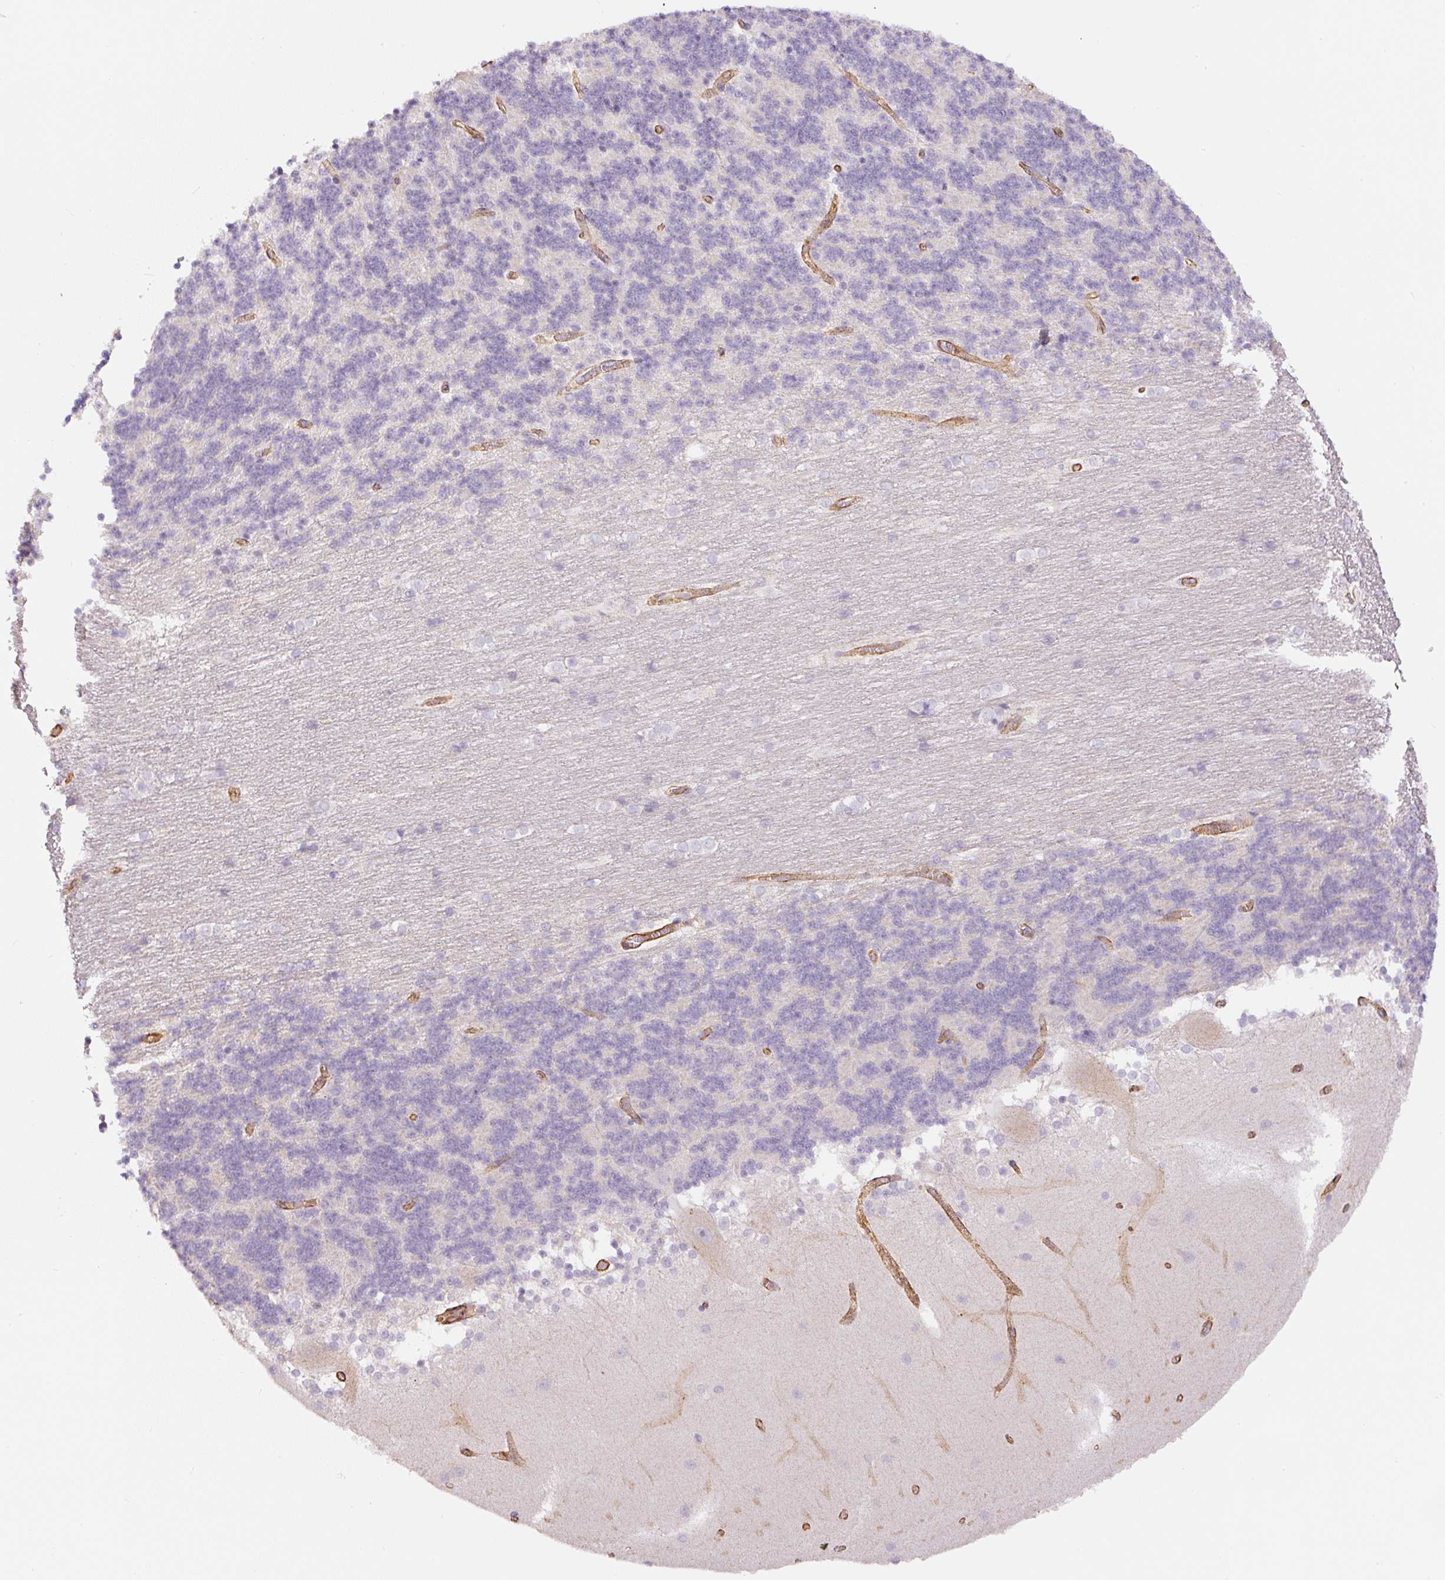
{"staining": {"intensity": "negative", "quantity": "none", "location": "none"}, "tissue": "cerebellum", "cell_type": "Cells in granular layer", "image_type": "normal", "snomed": [{"axis": "morphology", "description": "Normal tissue, NOS"}, {"axis": "topography", "description": "Cerebellum"}], "caption": "A high-resolution micrograph shows IHC staining of normal cerebellum, which reveals no significant positivity in cells in granular layer.", "gene": "MYL12A", "patient": {"sex": "female", "age": 54}}